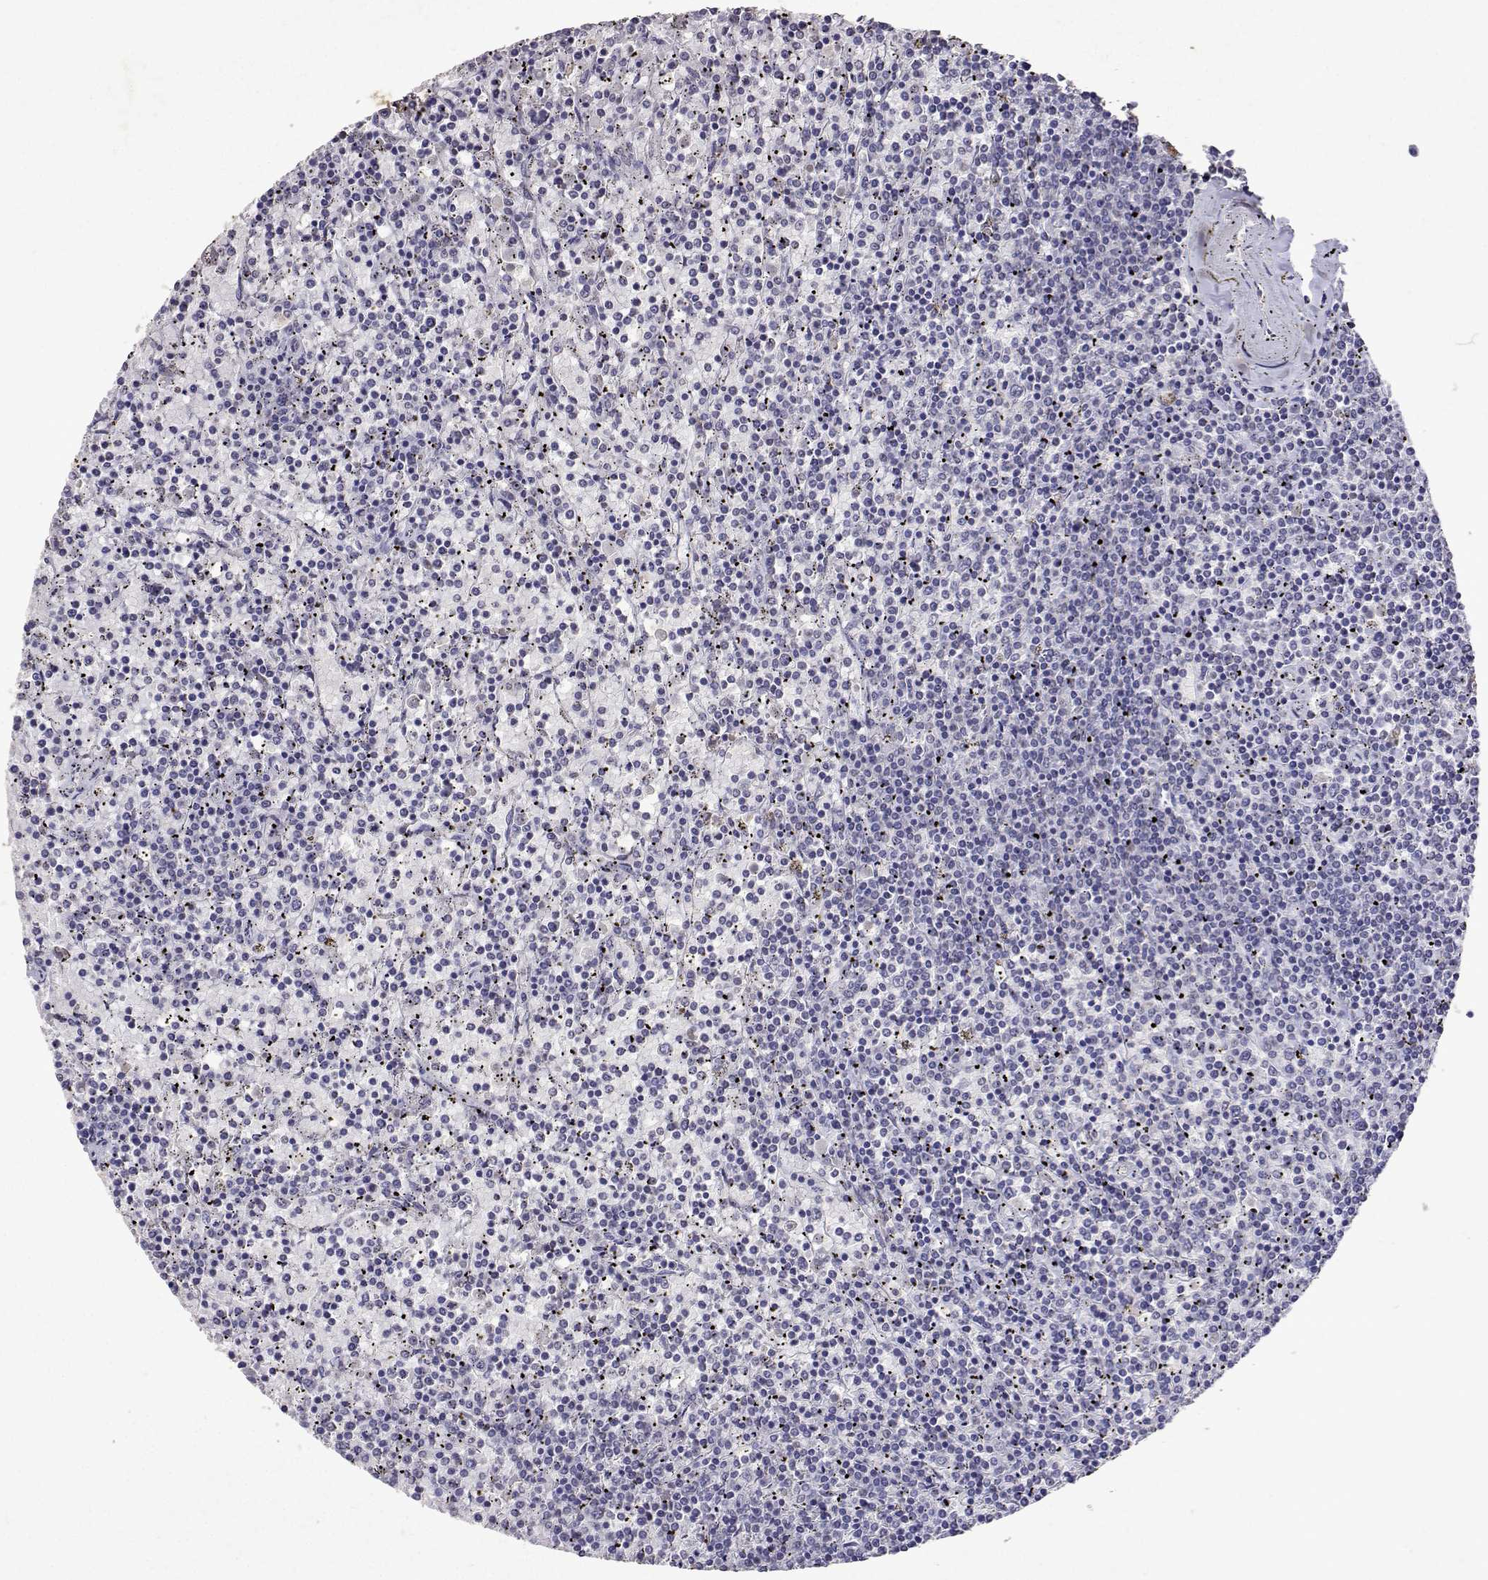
{"staining": {"intensity": "negative", "quantity": "none", "location": "none"}, "tissue": "lymphoma", "cell_type": "Tumor cells", "image_type": "cancer", "snomed": [{"axis": "morphology", "description": "Malignant lymphoma, non-Hodgkin's type, Low grade"}, {"axis": "topography", "description": "Spleen"}], "caption": "This is a histopathology image of immunohistochemistry staining of malignant lymphoma, non-Hodgkin's type (low-grade), which shows no staining in tumor cells. (Immunohistochemistry, brightfield microscopy, high magnification).", "gene": "DUSP28", "patient": {"sex": "female", "age": 77}}